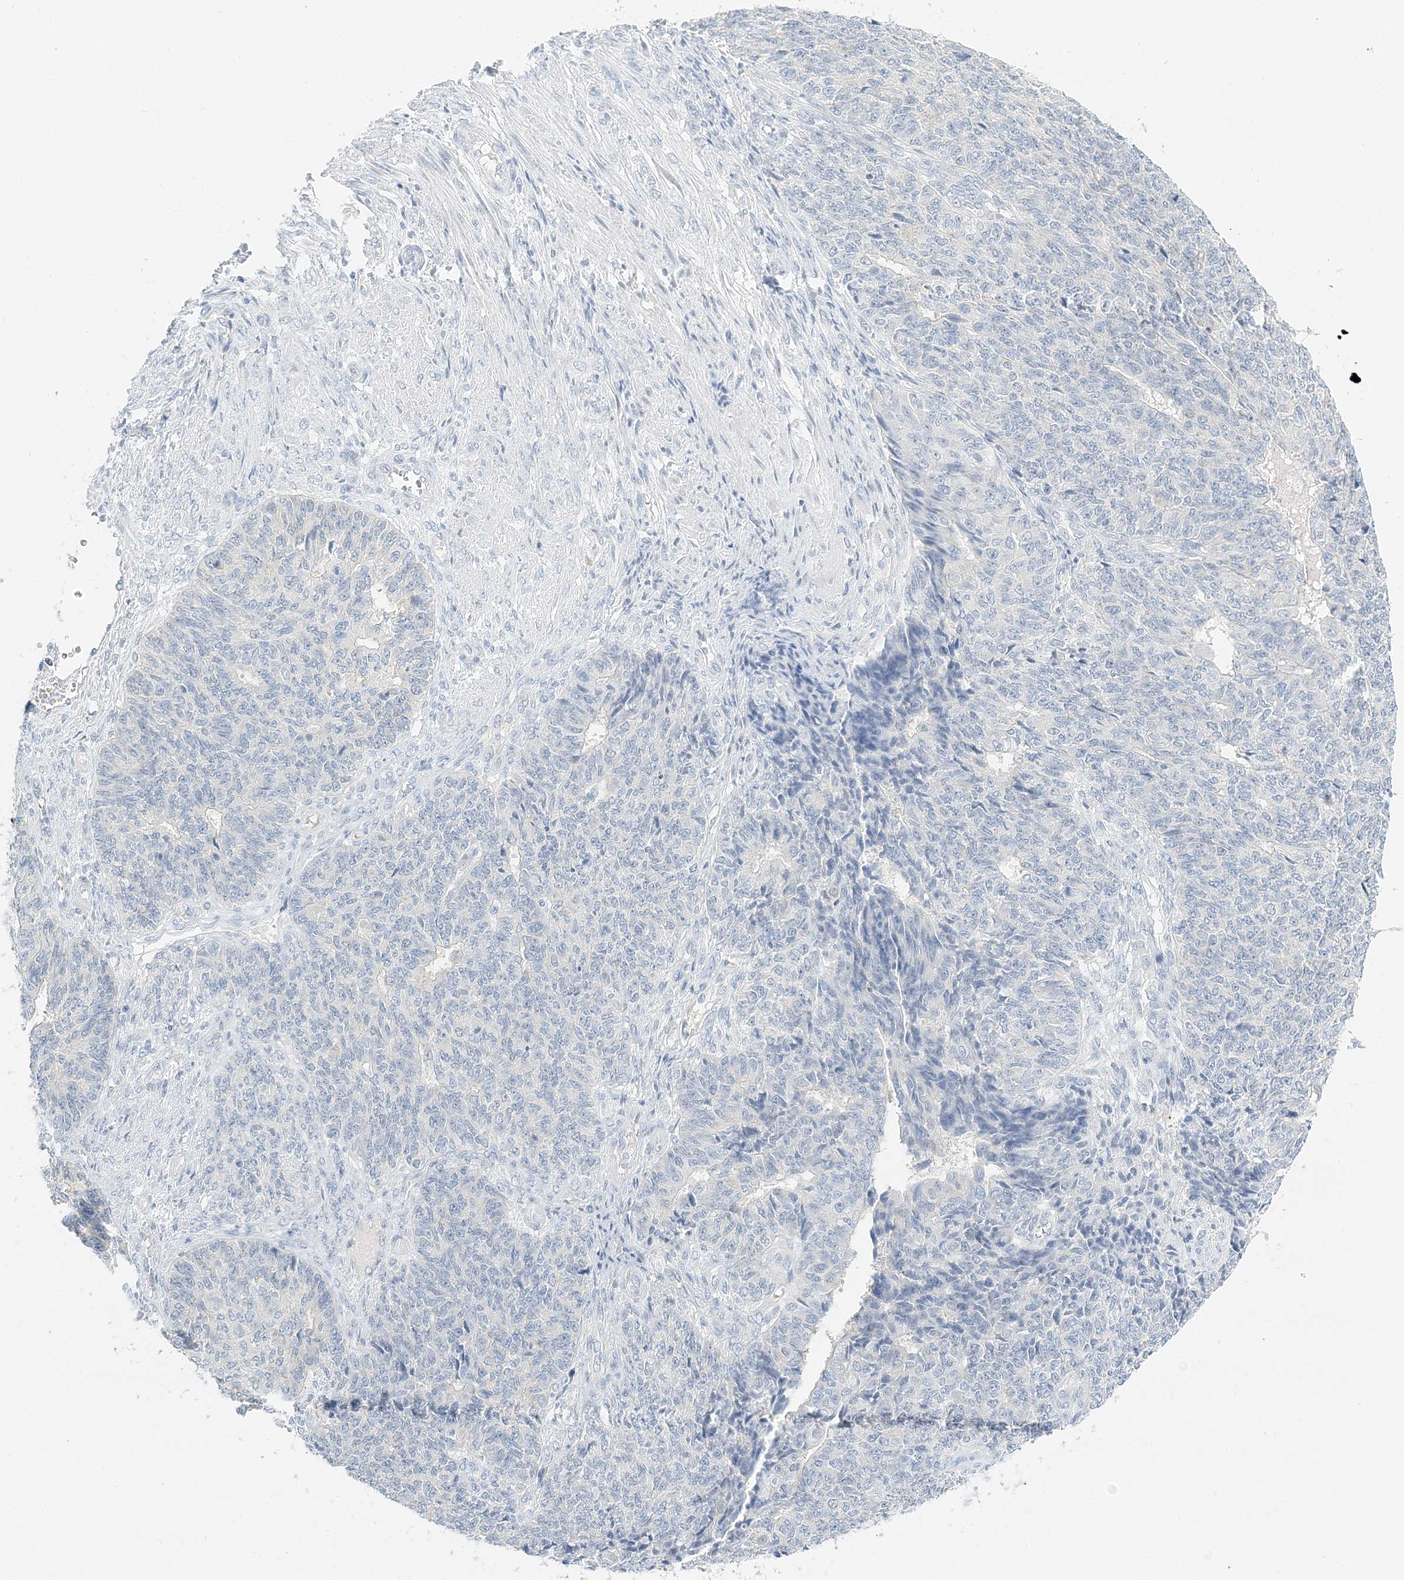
{"staining": {"intensity": "negative", "quantity": "none", "location": "none"}, "tissue": "endometrial cancer", "cell_type": "Tumor cells", "image_type": "cancer", "snomed": [{"axis": "morphology", "description": "Adenocarcinoma, NOS"}, {"axis": "topography", "description": "Endometrium"}], "caption": "A high-resolution histopathology image shows immunohistochemistry (IHC) staining of endometrial cancer, which reveals no significant staining in tumor cells.", "gene": "VILL", "patient": {"sex": "female", "age": 32}}